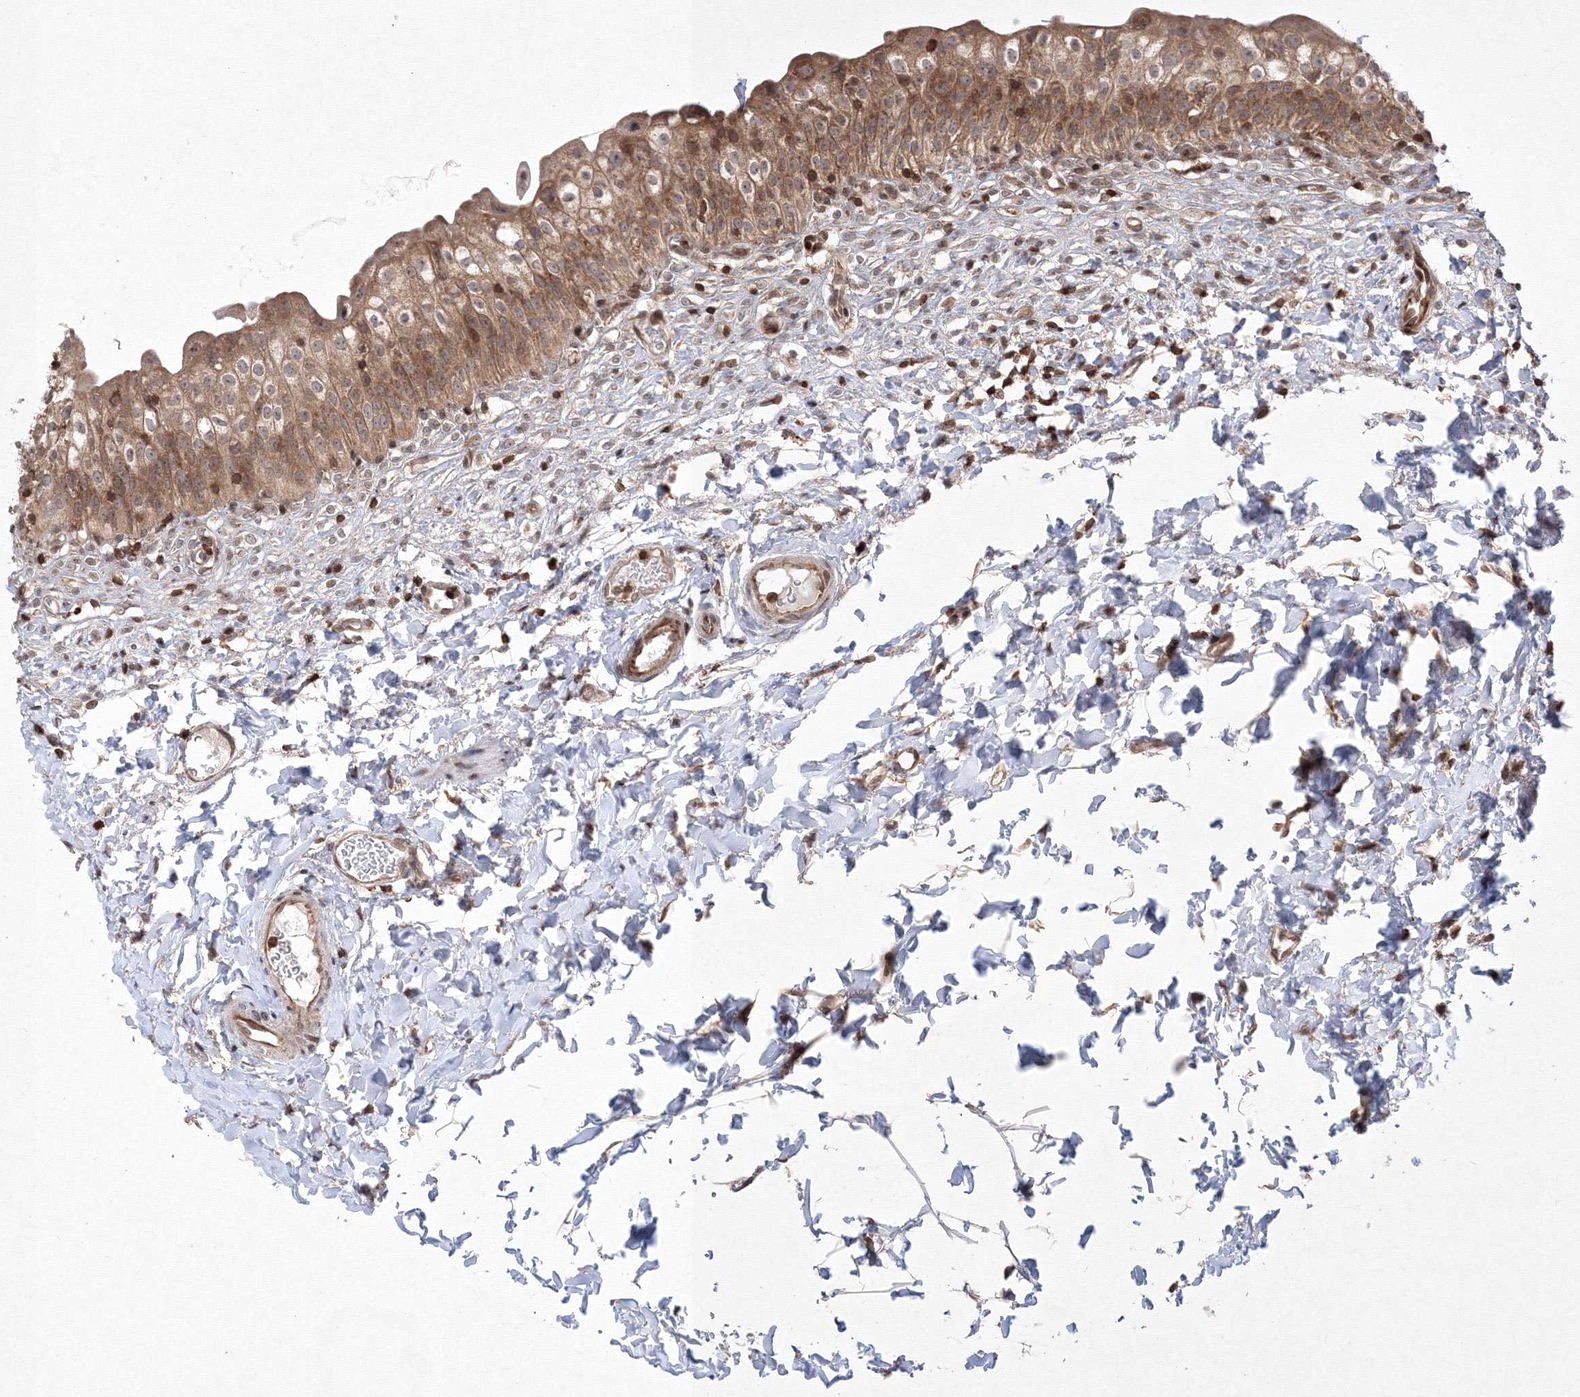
{"staining": {"intensity": "moderate", "quantity": ">75%", "location": "cytoplasmic/membranous"}, "tissue": "urinary bladder", "cell_type": "Urothelial cells", "image_type": "normal", "snomed": [{"axis": "morphology", "description": "Normal tissue, NOS"}, {"axis": "topography", "description": "Urinary bladder"}], "caption": "The photomicrograph displays immunohistochemical staining of normal urinary bladder. There is moderate cytoplasmic/membranous staining is seen in approximately >75% of urothelial cells.", "gene": "MKRN2", "patient": {"sex": "male", "age": 55}}